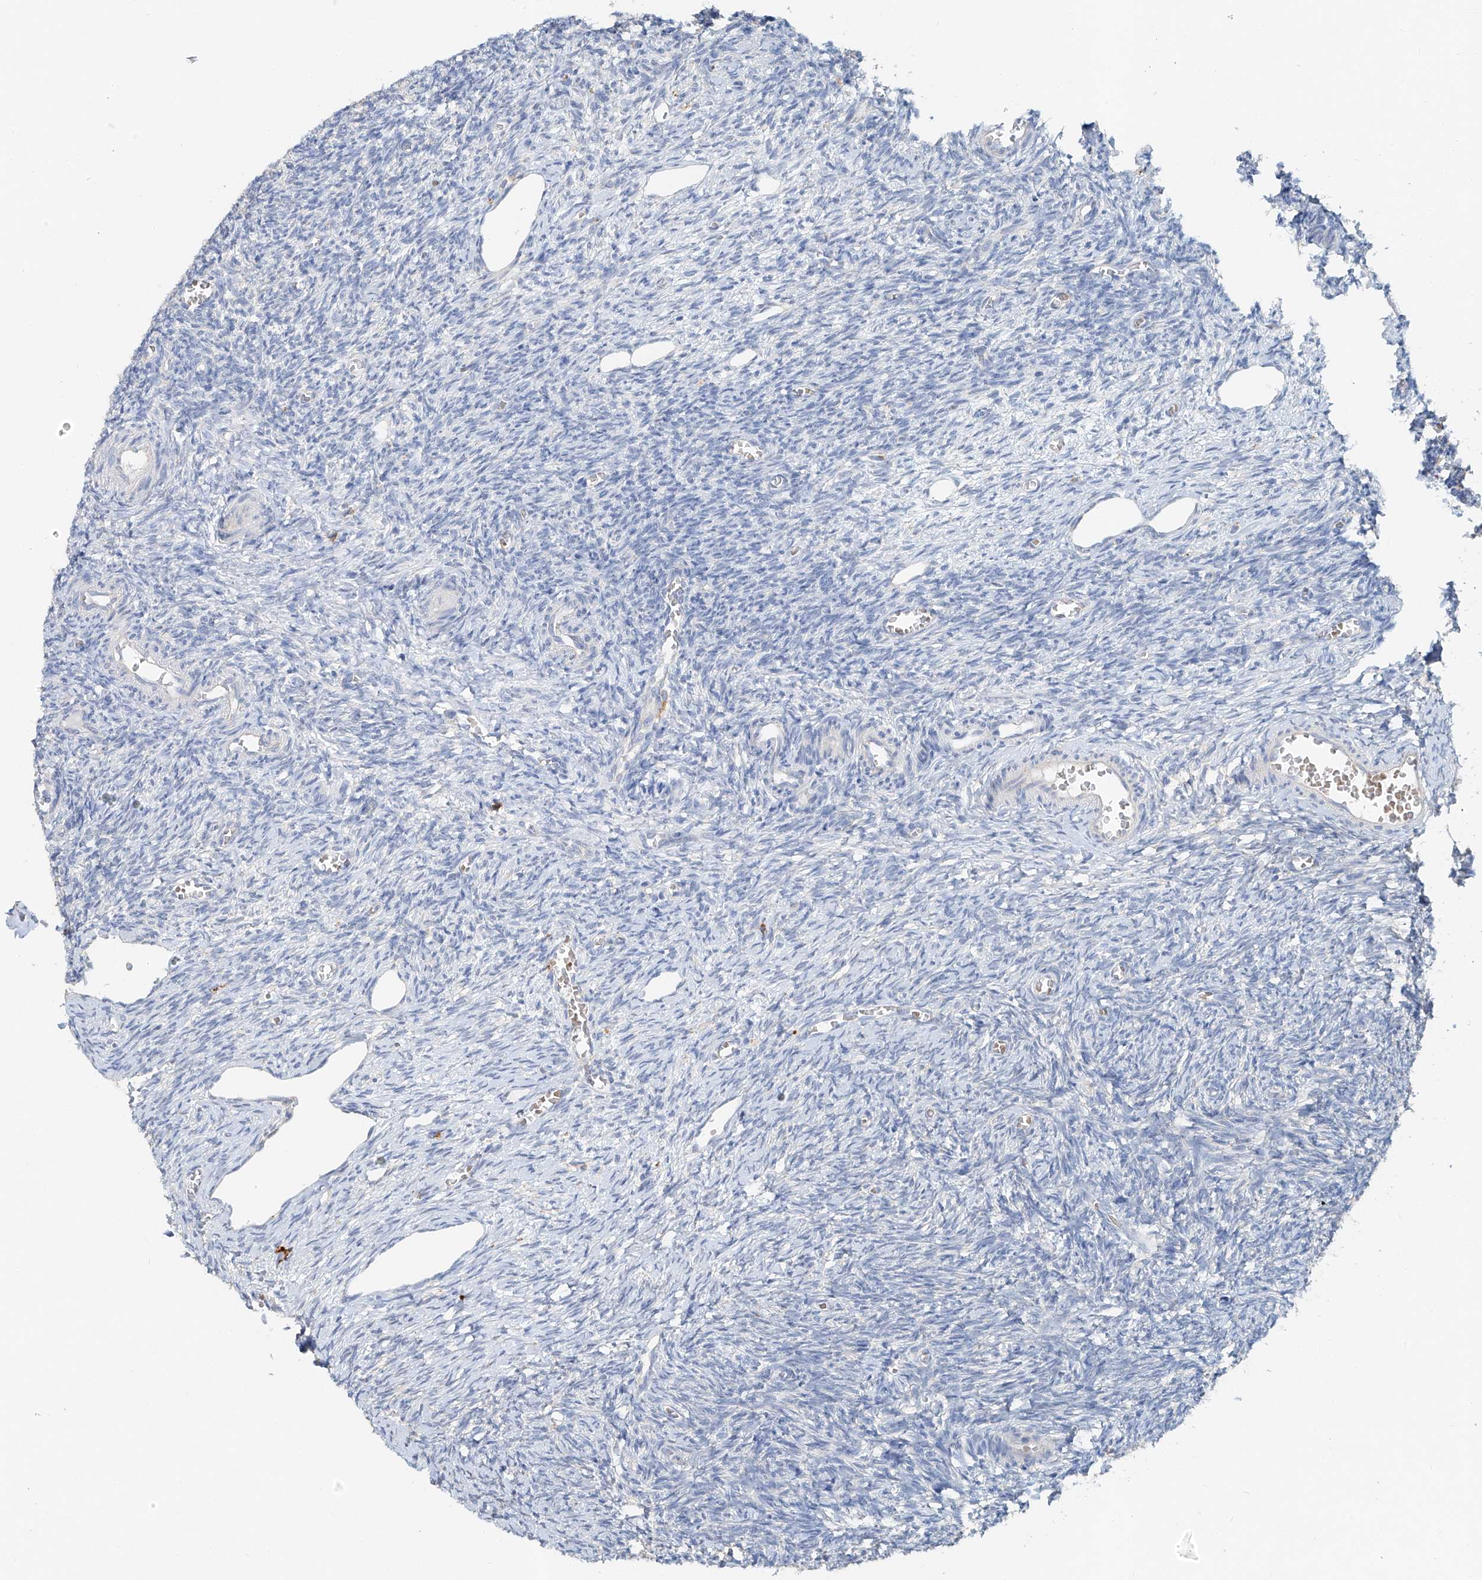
{"staining": {"intensity": "negative", "quantity": "none", "location": "none"}, "tissue": "ovary", "cell_type": "Ovarian stroma cells", "image_type": "normal", "snomed": [{"axis": "morphology", "description": "Normal tissue, NOS"}, {"axis": "topography", "description": "Ovary"}], "caption": "Immunohistochemical staining of normal ovary shows no significant positivity in ovarian stroma cells. (DAB immunohistochemistry (IHC), high magnification).", "gene": "TRIM47", "patient": {"sex": "female", "age": 27}}